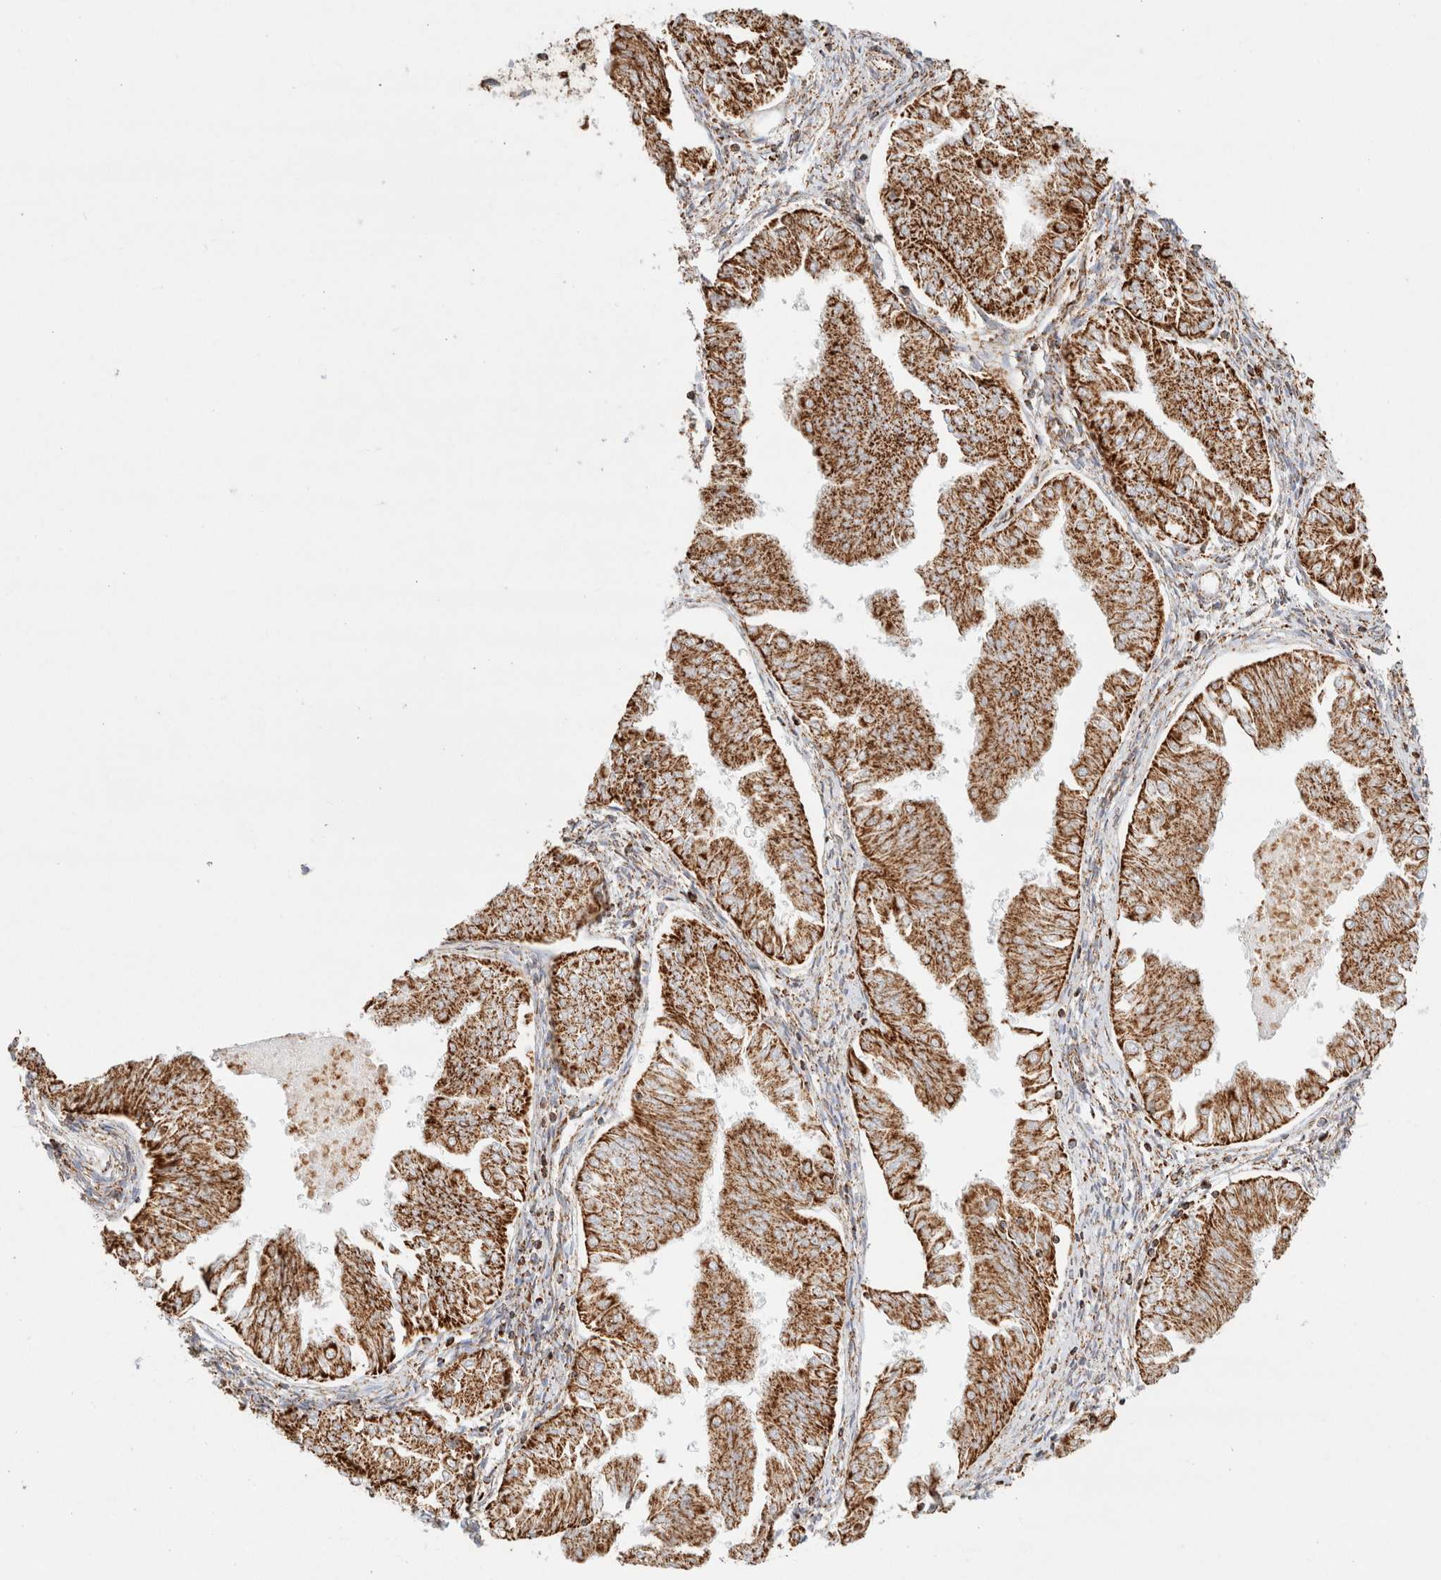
{"staining": {"intensity": "strong", "quantity": ">75%", "location": "cytoplasmic/membranous"}, "tissue": "endometrial cancer", "cell_type": "Tumor cells", "image_type": "cancer", "snomed": [{"axis": "morphology", "description": "Adenocarcinoma, NOS"}, {"axis": "topography", "description": "Endometrium"}], "caption": "Brown immunohistochemical staining in human adenocarcinoma (endometrial) shows strong cytoplasmic/membranous staining in about >75% of tumor cells. (DAB (3,3'-diaminobenzidine) IHC, brown staining for protein, blue staining for nuclei).", "gene": "PHB2", "patient": {"sex": "female", "age": 53}}